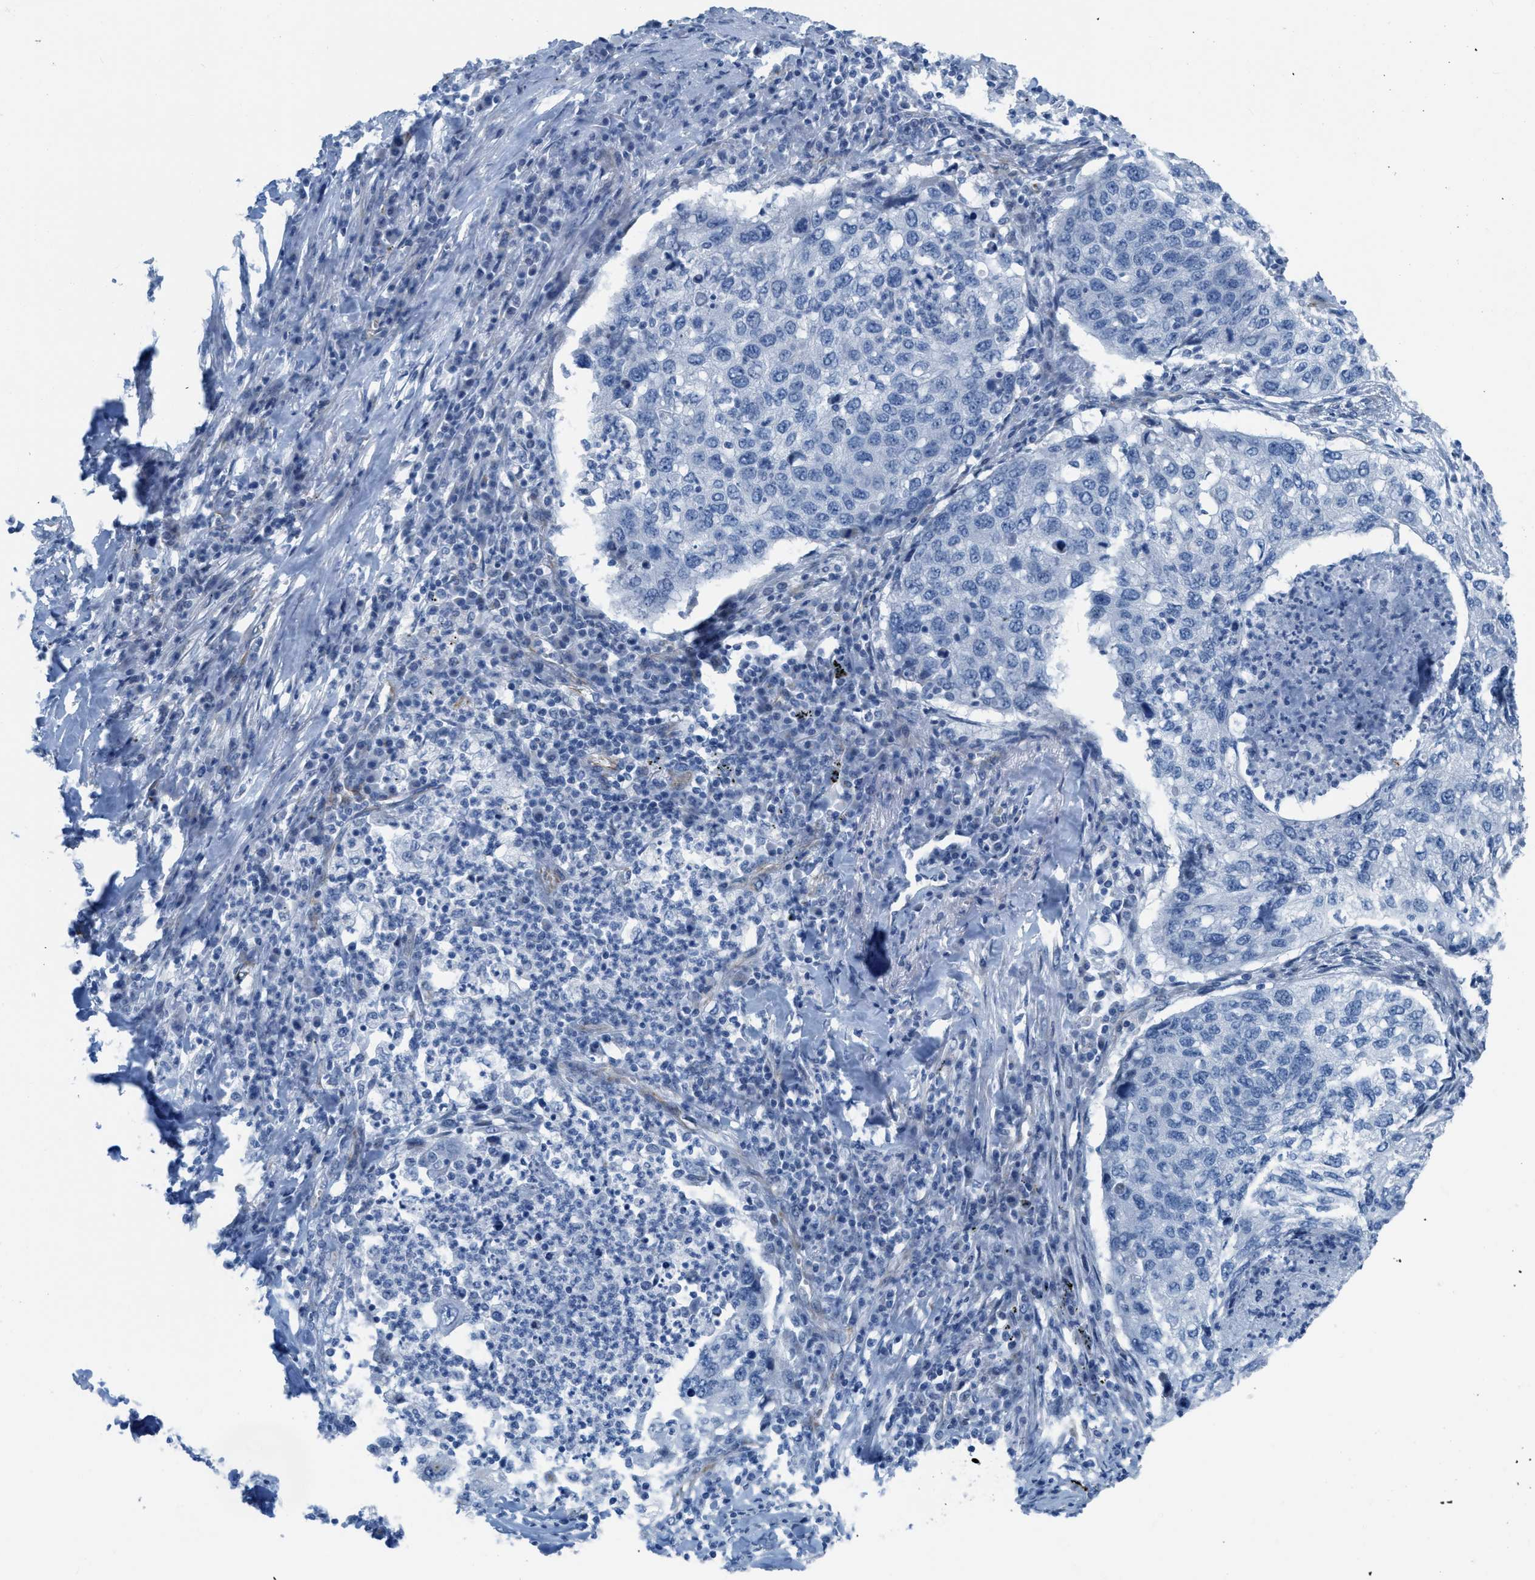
{"staining": {"intensity": "negative", "quantity": "none", "location": "none"}, "tissue": "lung cancer", "cell_type": "Tumor cells", "image_type": "cancer", "snomed": [{"axis": "morphology", "description": "Squamous cell carcinoma, NOS"}, {"axis": "topography", "description": "Lung"}], "caption": "There is no significant staining in tumor cells of lung squamous cell carcinoma. (DAB IHC, high magnification).", "gene": "SLC12A1", "patient": {"sex": "female", "age": 63}}